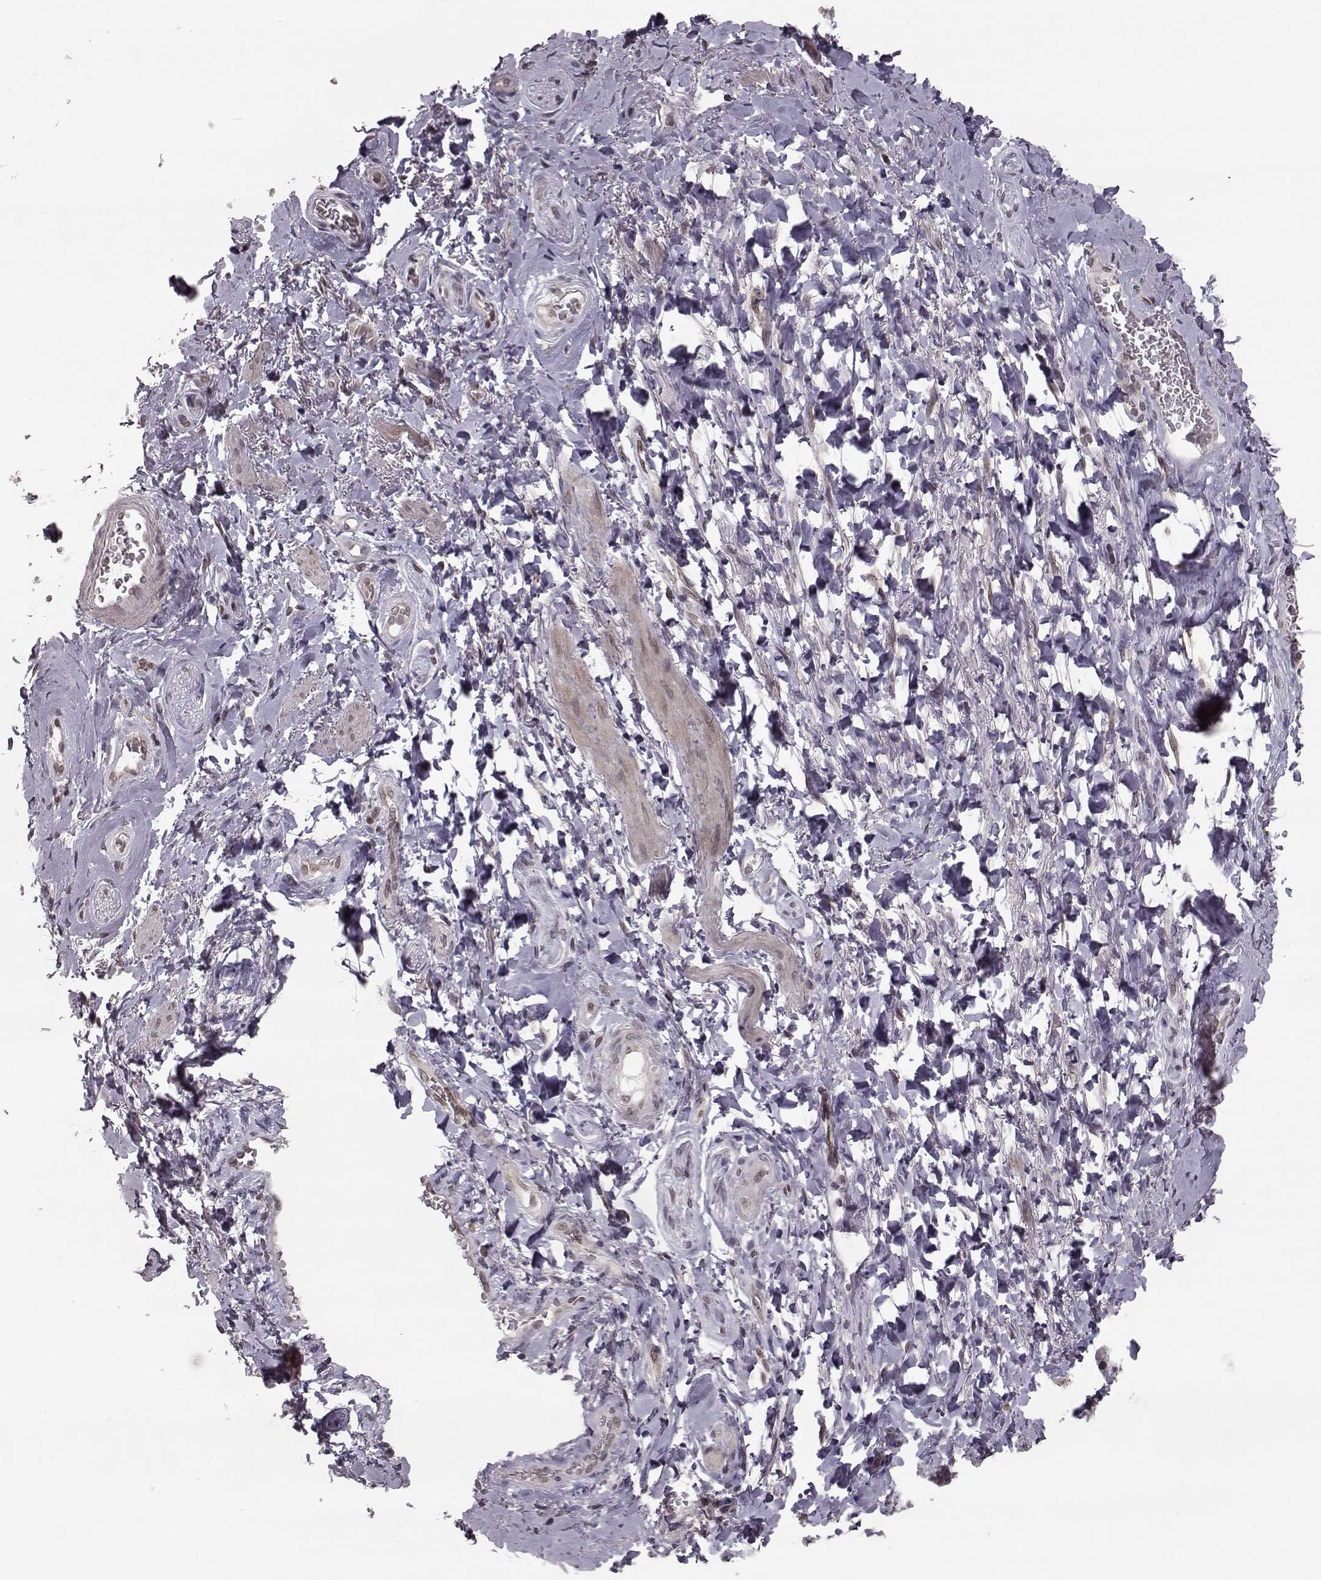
{"staining": {"intensity": "weak", "quantity": ">75%", "location": "cytoplasmic/membranous,nuclear"}, "tissue": "adipose tissue", "cell_type": "Adipocytes", "image_type": "normal", "snomed": [{"axis": "morphology", "description": "Normal tissue, NOS"}, {"axis": "topography", "description": "Anal"}, {"axis": "topography", "description": "Peripheral nerve tissue"}], "caption": "Normal adipose tissue displays weak cytoplasmic/membranous,nuclear staining in about >75% of adipocytes.", "gene": "NUP37", "patient": {"sex": "male", "age": 53}}